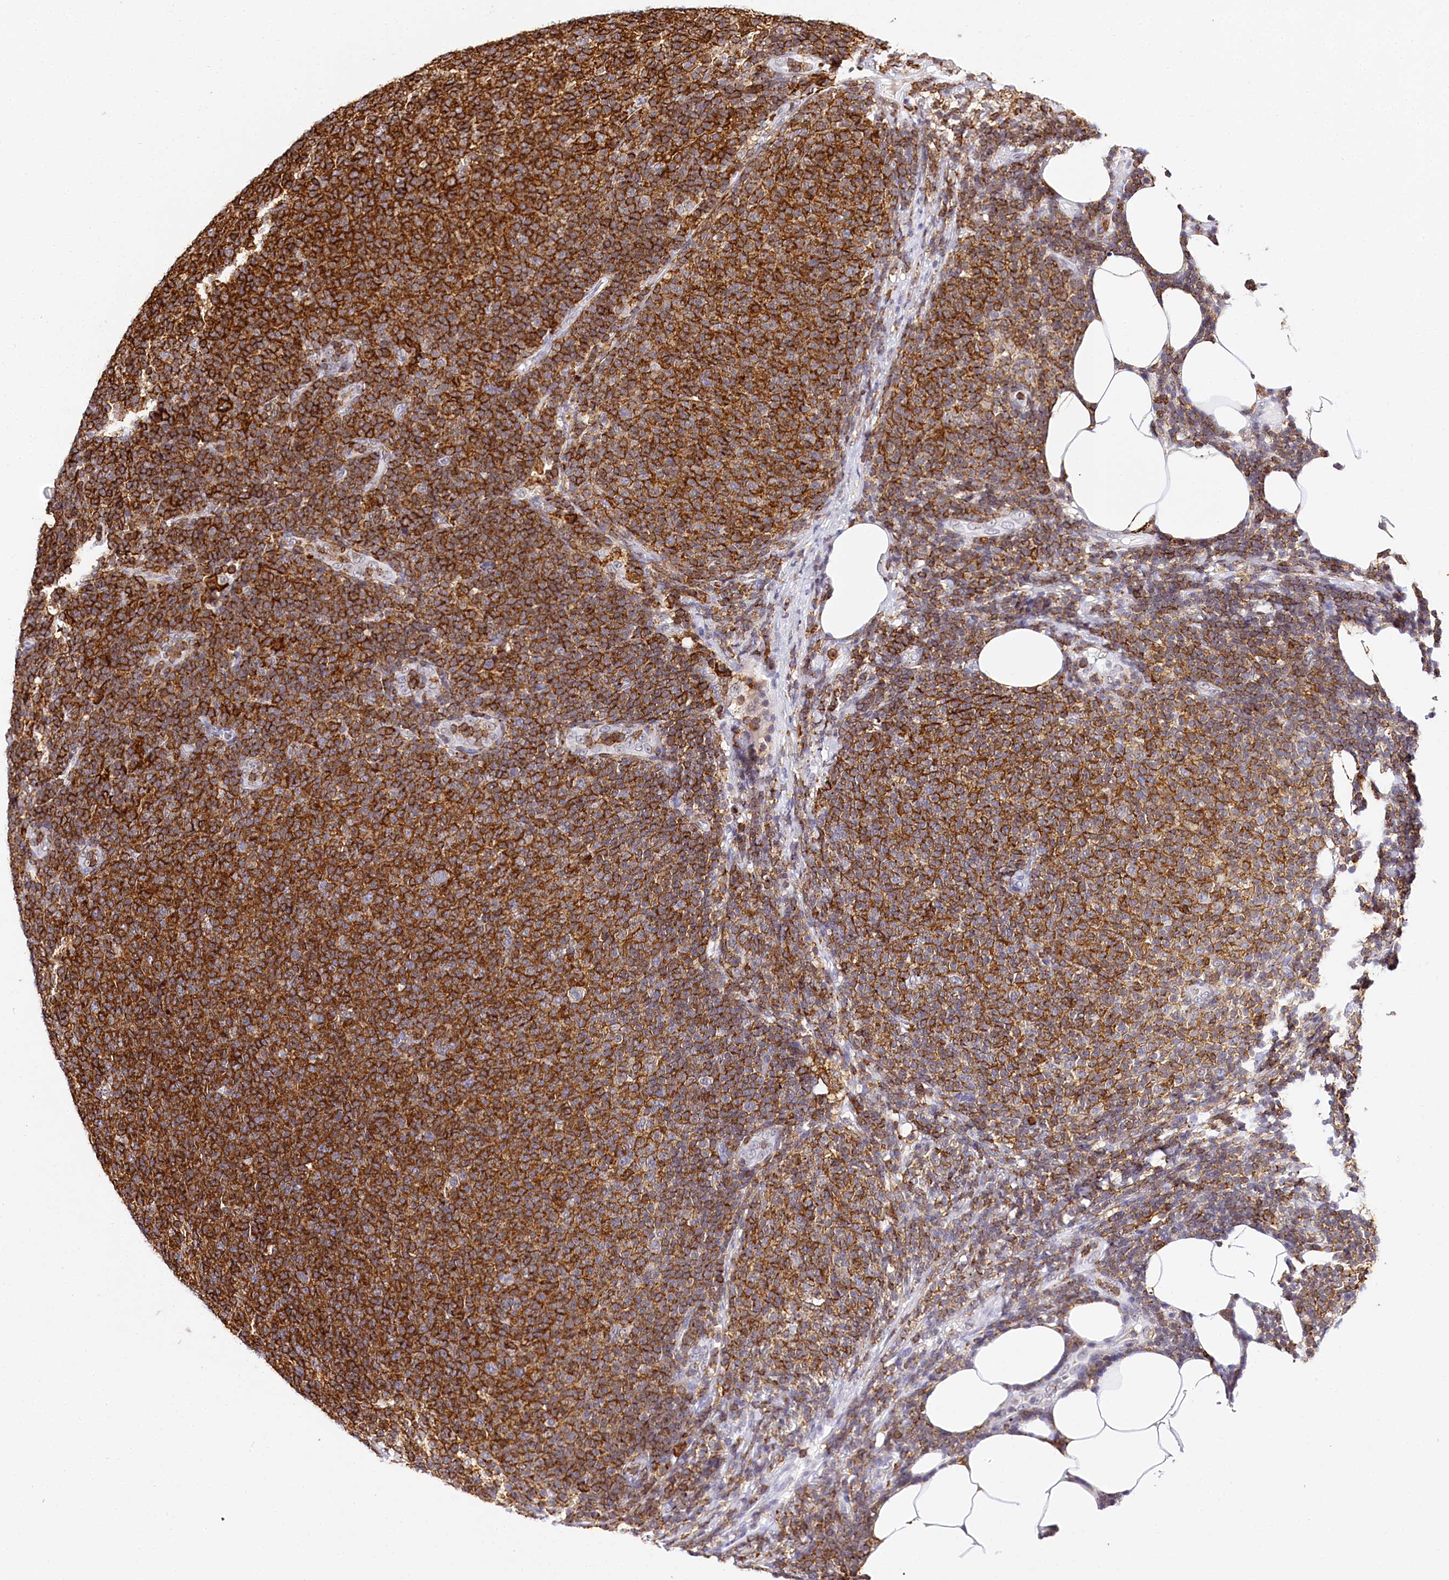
{"staining": {"intensity": "moderate", "quantity": ">75%", "location": "cytoplasmic/membranous,nuclear"}, "tissue": "lymphoma", "cell_type": "Tumor cells", "image_type": "cancer", "snomed": [{"axis": "morphology", "description": "Malignant lymphoma, non-Hodgkin's type, Low grade"}, {"axis": "topography", "description": "Lymph node"}], "caption": "Approximately >75% of tumor cells in human lymphoma reveal moderate cytoplasmic/membranous and nuclear protein positivity as visualized by brown immunohistochemical staining.", "gene": "BARD1", "patient": {"sex": "male", "age": 66}}